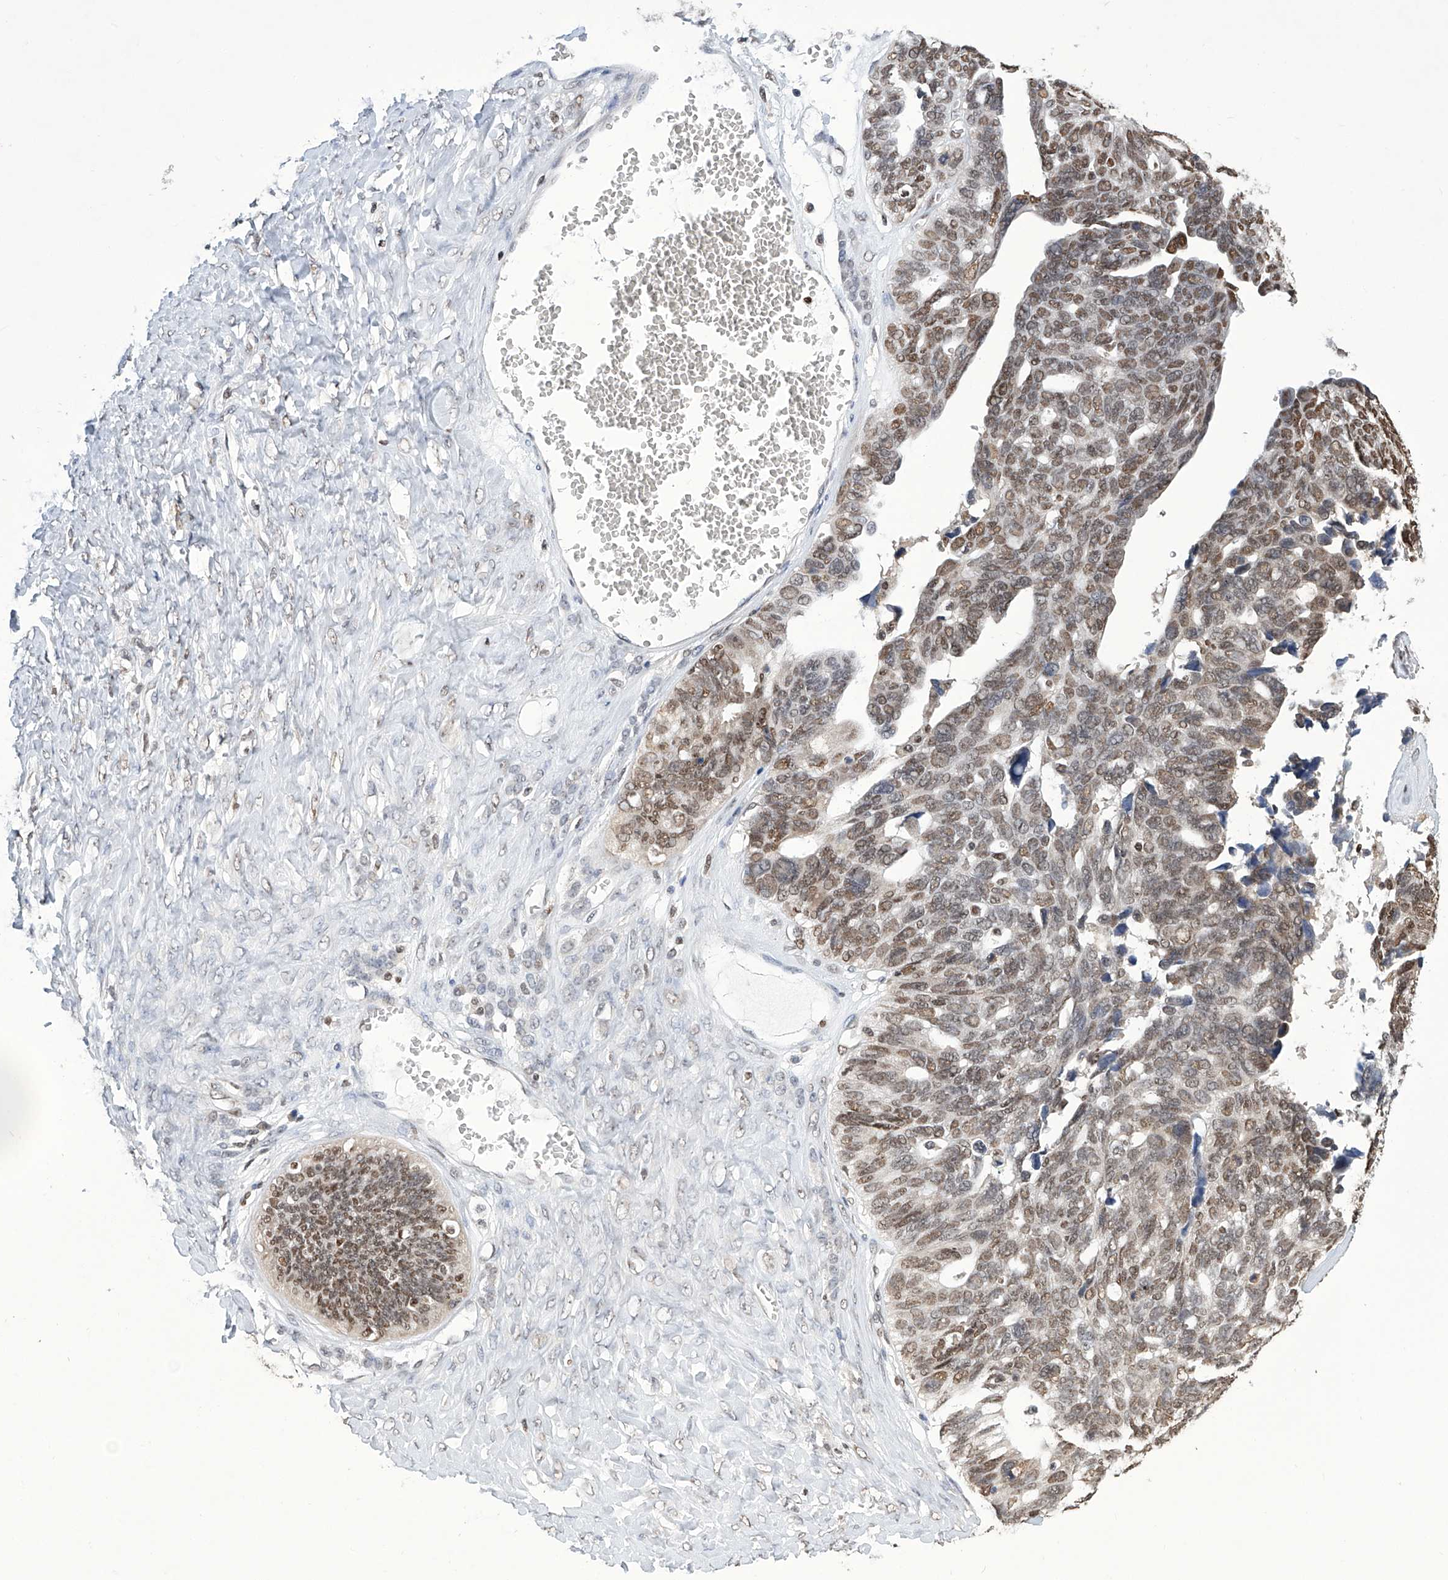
{"staining": {"intensity": "moderate", "quantity": ">75%", "location": "nuclear"}, "tissue": "ovarian cancer", "cell_type": "Tumor cells", "image_type": "cancer", "snomed": [{"axis": "morphology", "description": "Cystadenocarcinoma, serous, NOS"}, {"axis": "topography", "description": "Ovary"}], "caption": "High-magnification brightfield microscopy of ovarian cancer (serous cystadenocarcinoma) stained with DAB (3,3'-diaminobenzidine) (brown) and counterstained with hematoxylin (blue). tumor cells exhibit moderate nuclear positivity is present in about>75% of cells.", "gene": "SREBF2", "patient": {"sex": "female", "age": 79}}